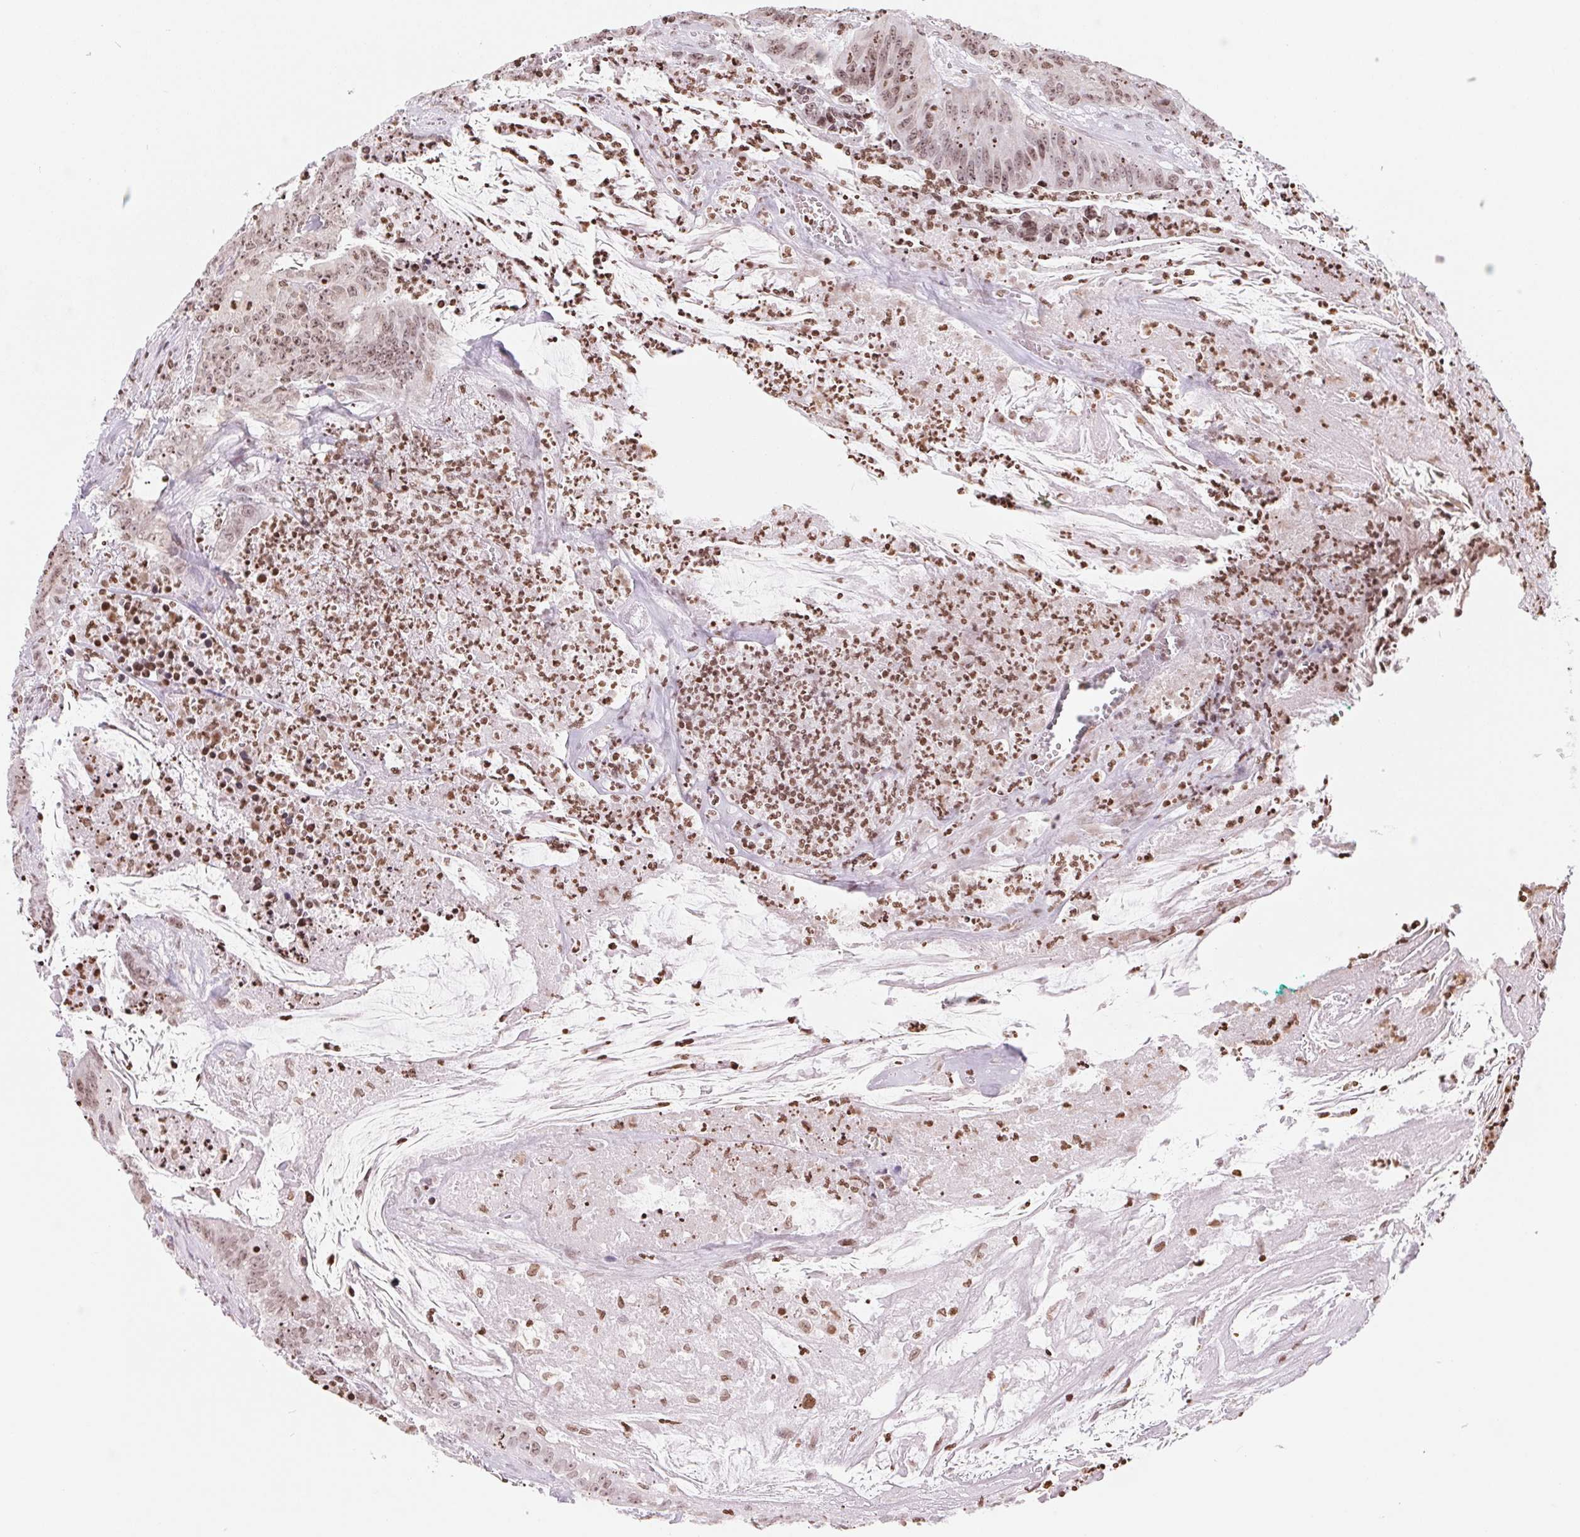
{"staining": {"intensity": "weak", "quantity": ">75%", "location": "nuclear"}, "tissue": "colorectal cancer", "cell_type": "Tumor cells", "image_type": "cancer", "snomed": [{"axis": "morphology", "description": "Adenocarcinoma, NOS"}, {"axis": "topography", "description": "Colon"}], "caption": "Tumor cells display low levels of weak nuclear staining in approximately >75% of cells in colorectal cancer (adenocarcinoma). The staining was performed using DAB to visualize the protein expression in brown, while the nuclei were stained in blue with hematoxylin (Magnification: 20x).", "gene": "SMIM12", "patient": {"sex": "male", "age": 33}}